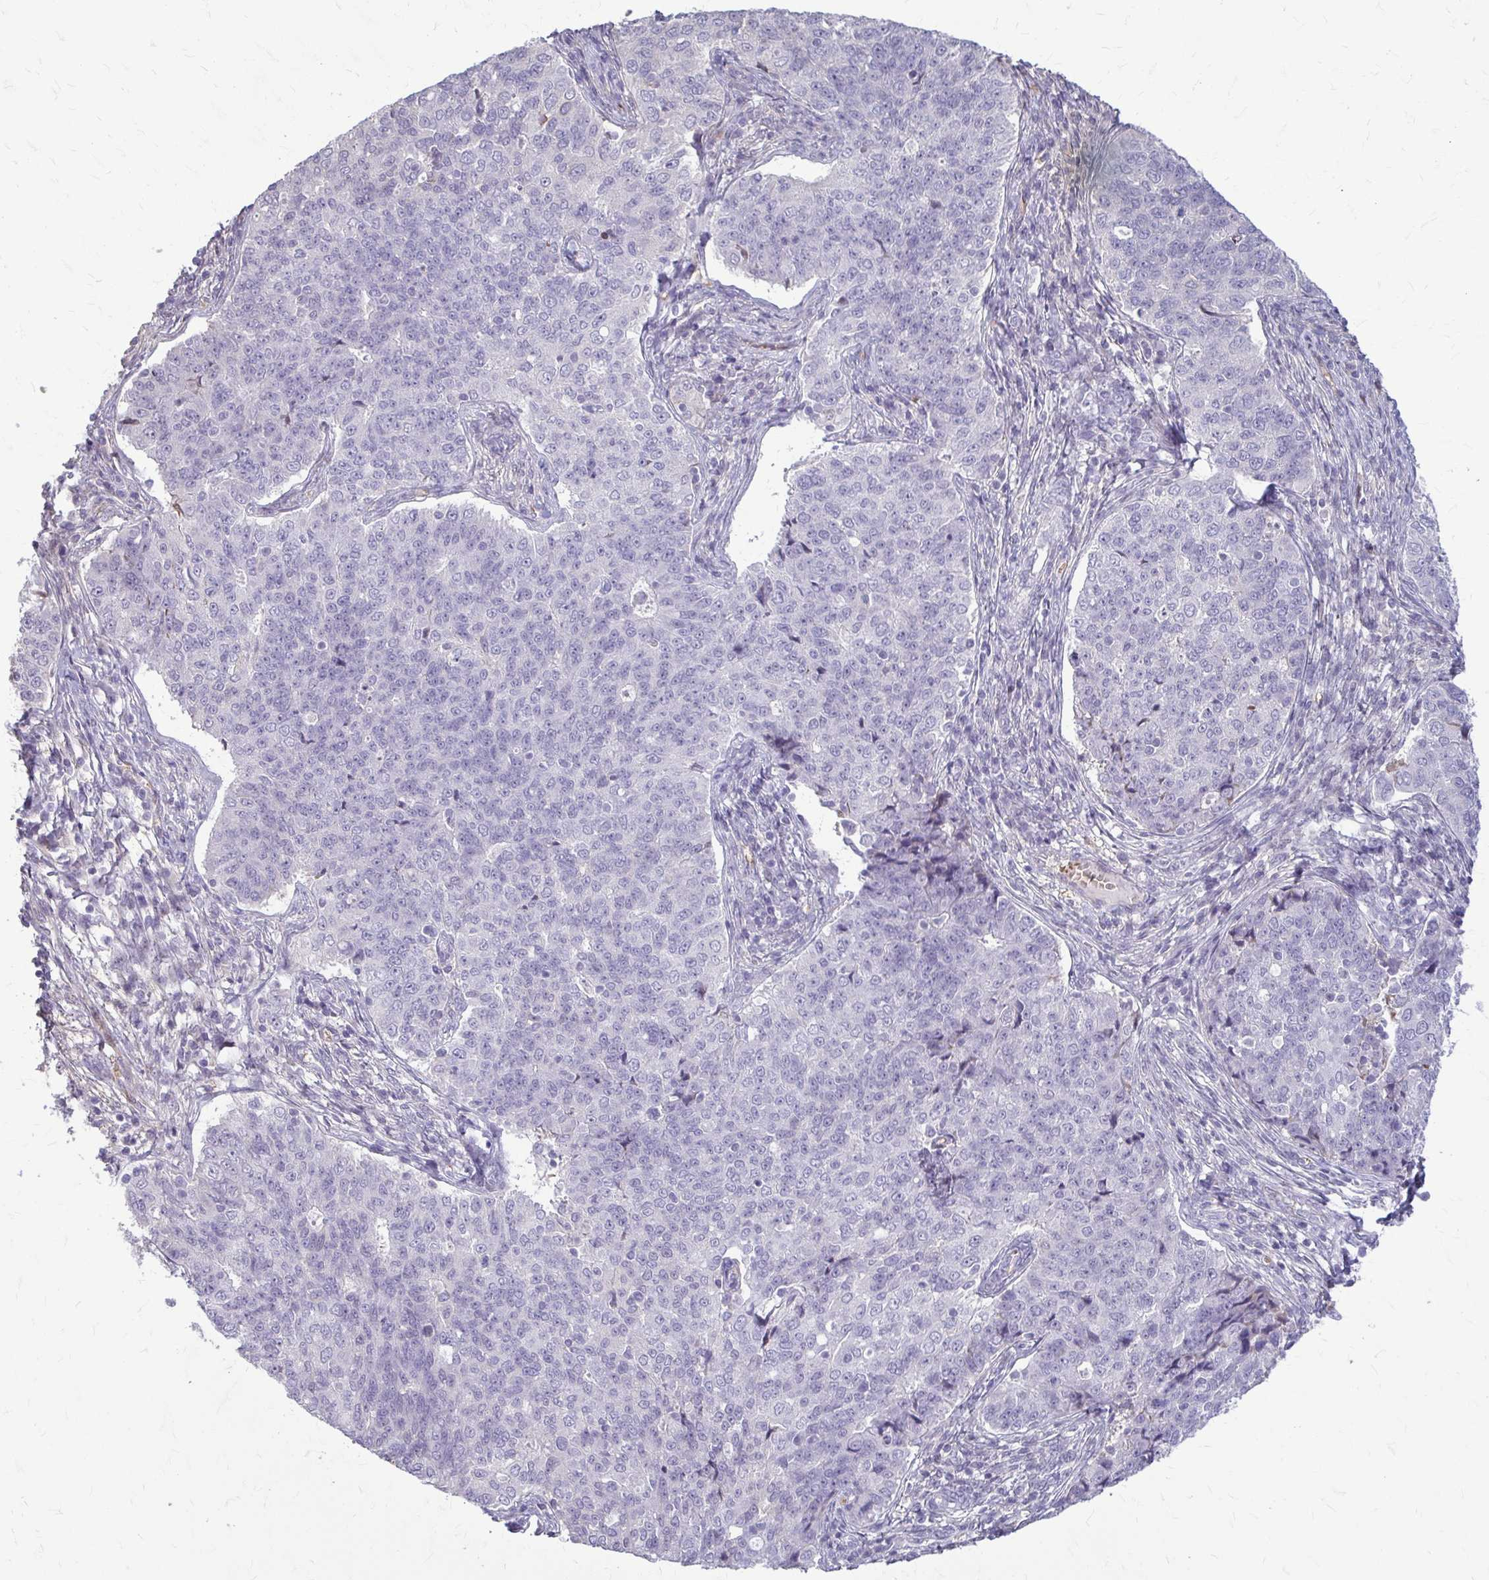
{"staining": {"intensity": "negative", "quantity": "none", "location": "none"}, "tissue": "endometrial cancer", "cell_type": "Tumor cells", "image_type": "cancer", "snomed": [{"axis": "morphology", "description": "Adenocarcinoma, NOS"}, {"axis": "topography", "description": "Endometrium"}], "caption": "Immunohistochemistry of human endometrial adenocarcinoma displays no positivity in tumor cells.", "gene": "ZNF34", "patient": {"sex": "female", "age": 43}}